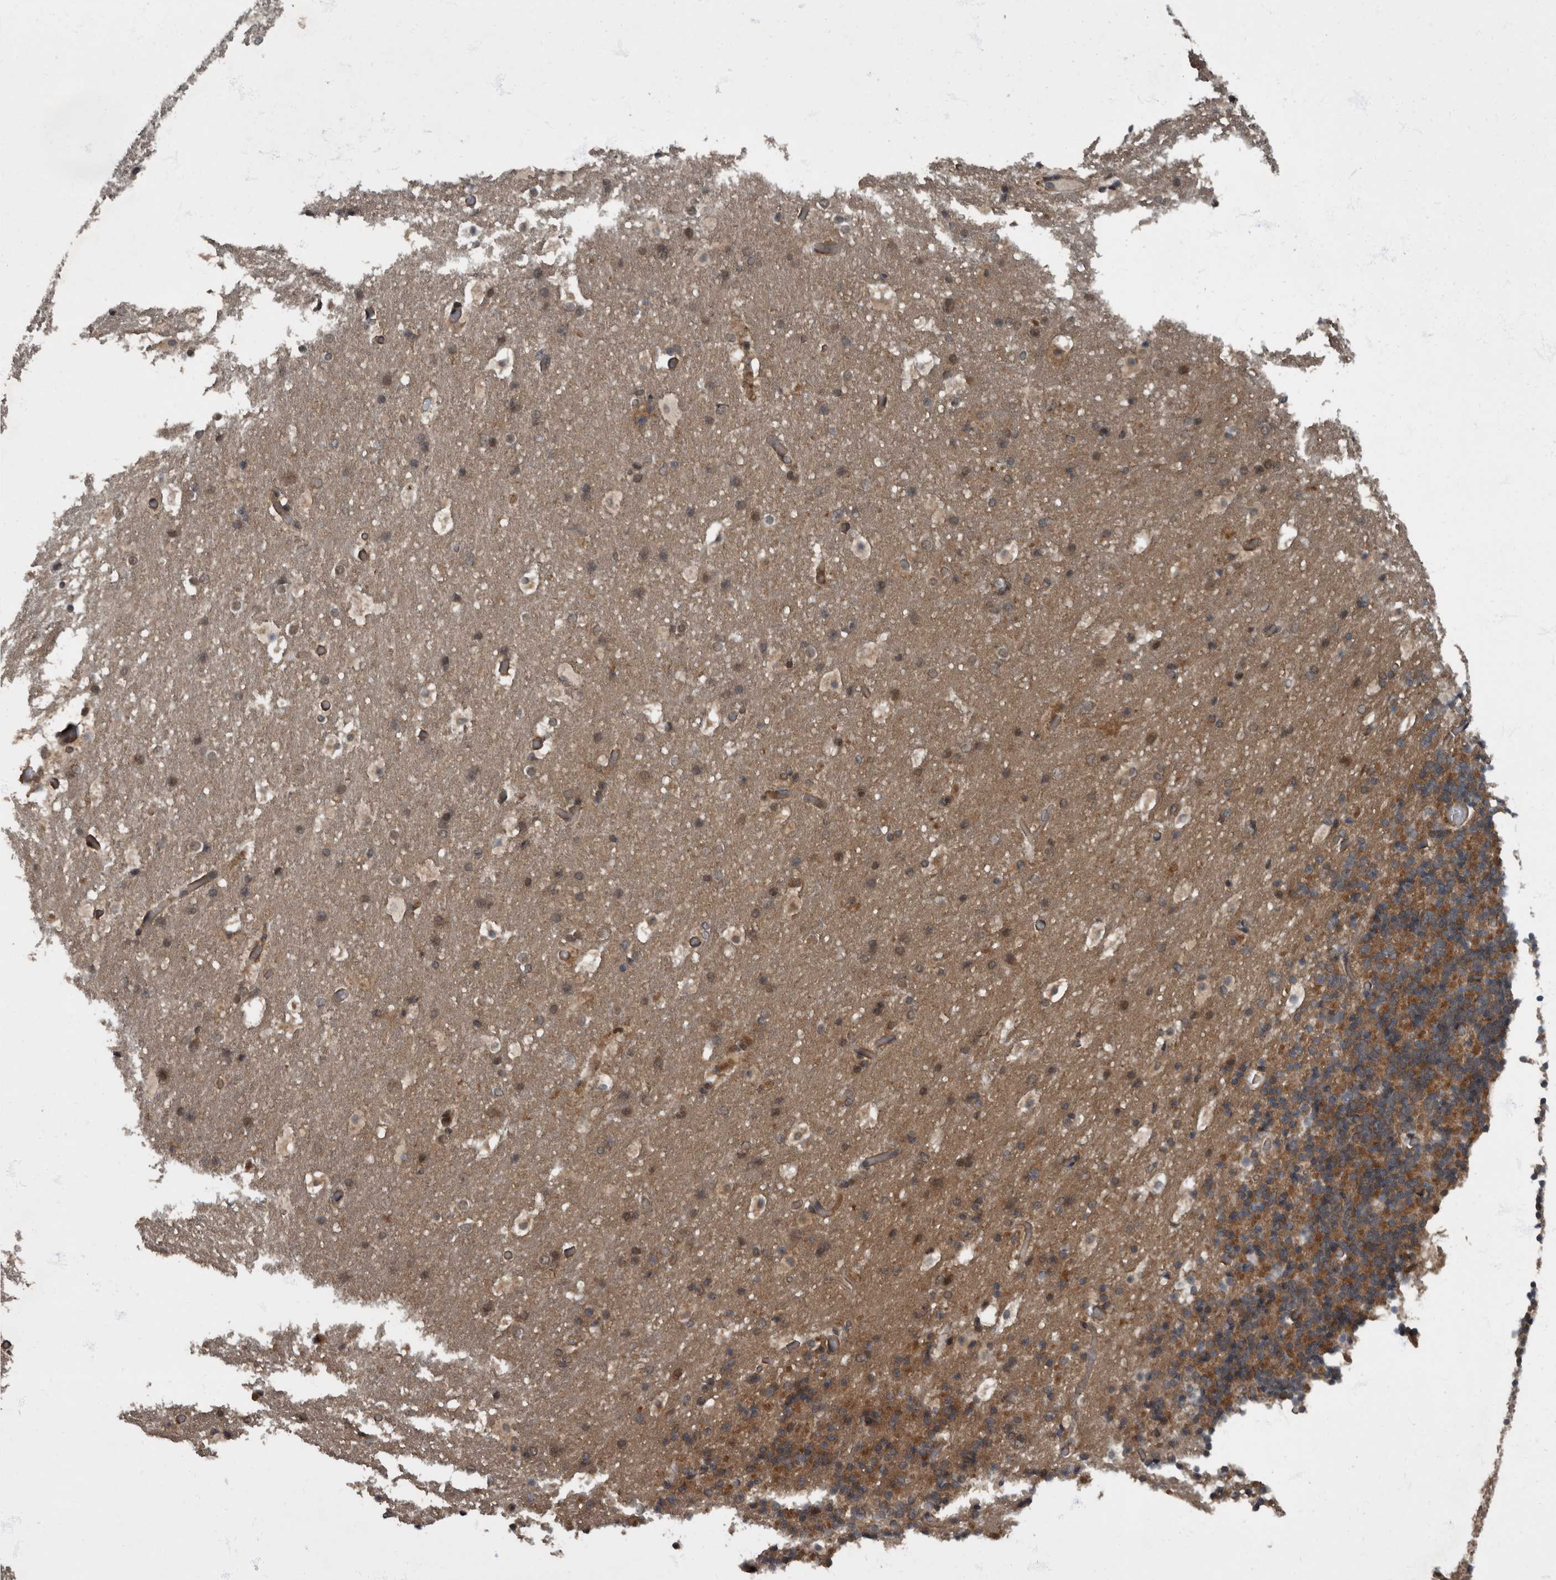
{"staining": {"intensity": "moderate", "quantity": "25%-75%", "location": "cytoplasmic/membranous"}, "tissue": "cerebellum", "cell_type": "Cells in granular layer", "image_type": "normal", "snomed": [{"axis": "morphology", "description": "Normal tissue, NOS"}, {"axis": "topography", "description": "Cerebellum"}], "caption": "A histopathology image of cerebellum stained for a protein shows moderate cytoplasmic/membranous brown staining in cells in granular layer.", "gene": "RABGGTB", "patient": {"sex": "male", "age": 57}}